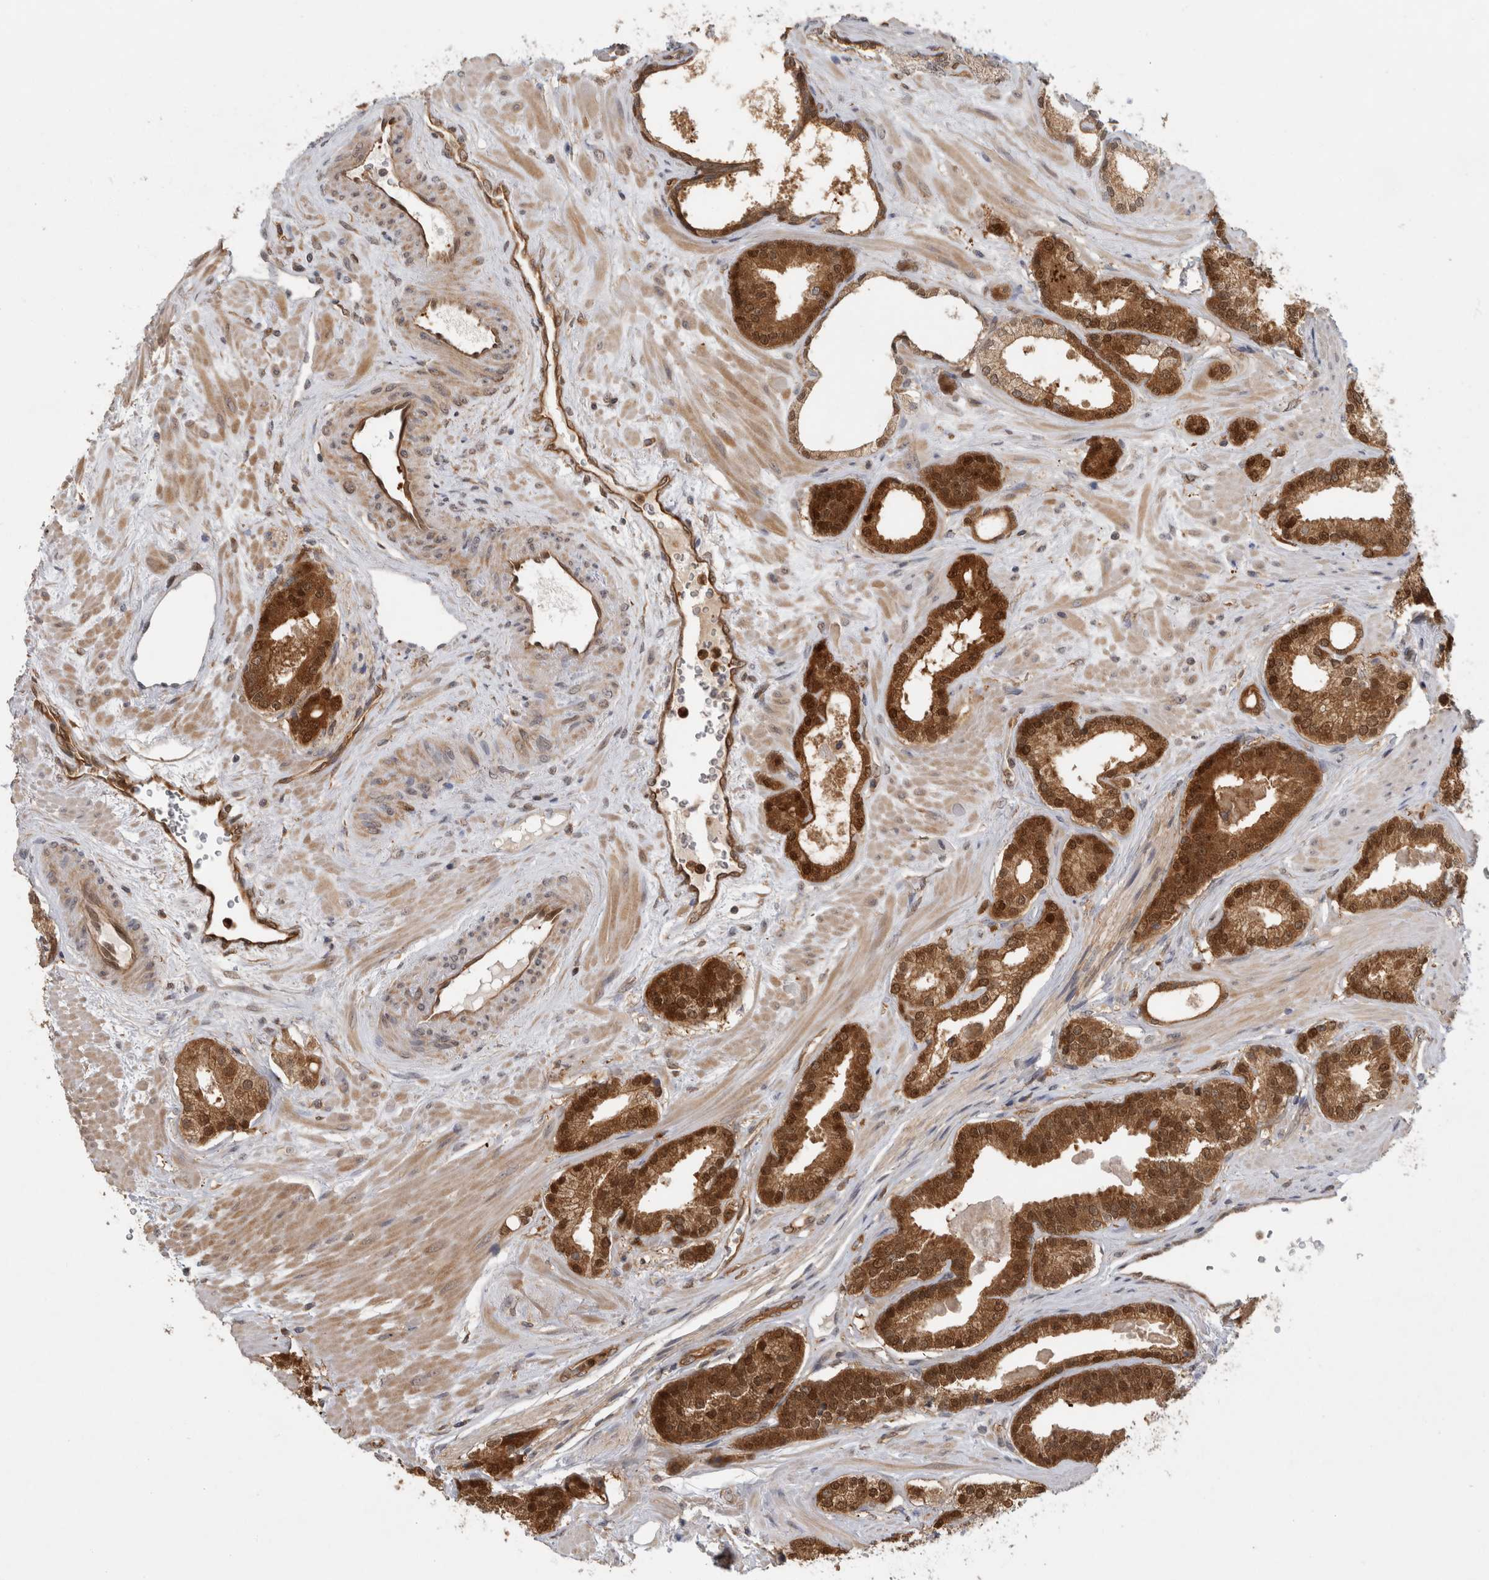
{"staining": {"intensity": "strong", "quantity": ">75%", "location": "cytoplasmic/membranous,nuclear"}, "tissue": "prostate cancer", "cell_type": "Tumor cells", "image_type": "cancer", "snomed": [{"axis": "morphology", "description": "Adenocarcinoma, Low grade"}, {"axis": "topography", "description": "Prostate"}], "caption": "A micrograph showing strong cytoplasmic/membranous and nuclear expression in approximately >75% of tumor cells in prostate cancer (low-grade adenocarcinoma), as visualized by brown immunohistochemical staining.", "gene": "ASTN2", "patient": {"sex": "male", "age": 70}}